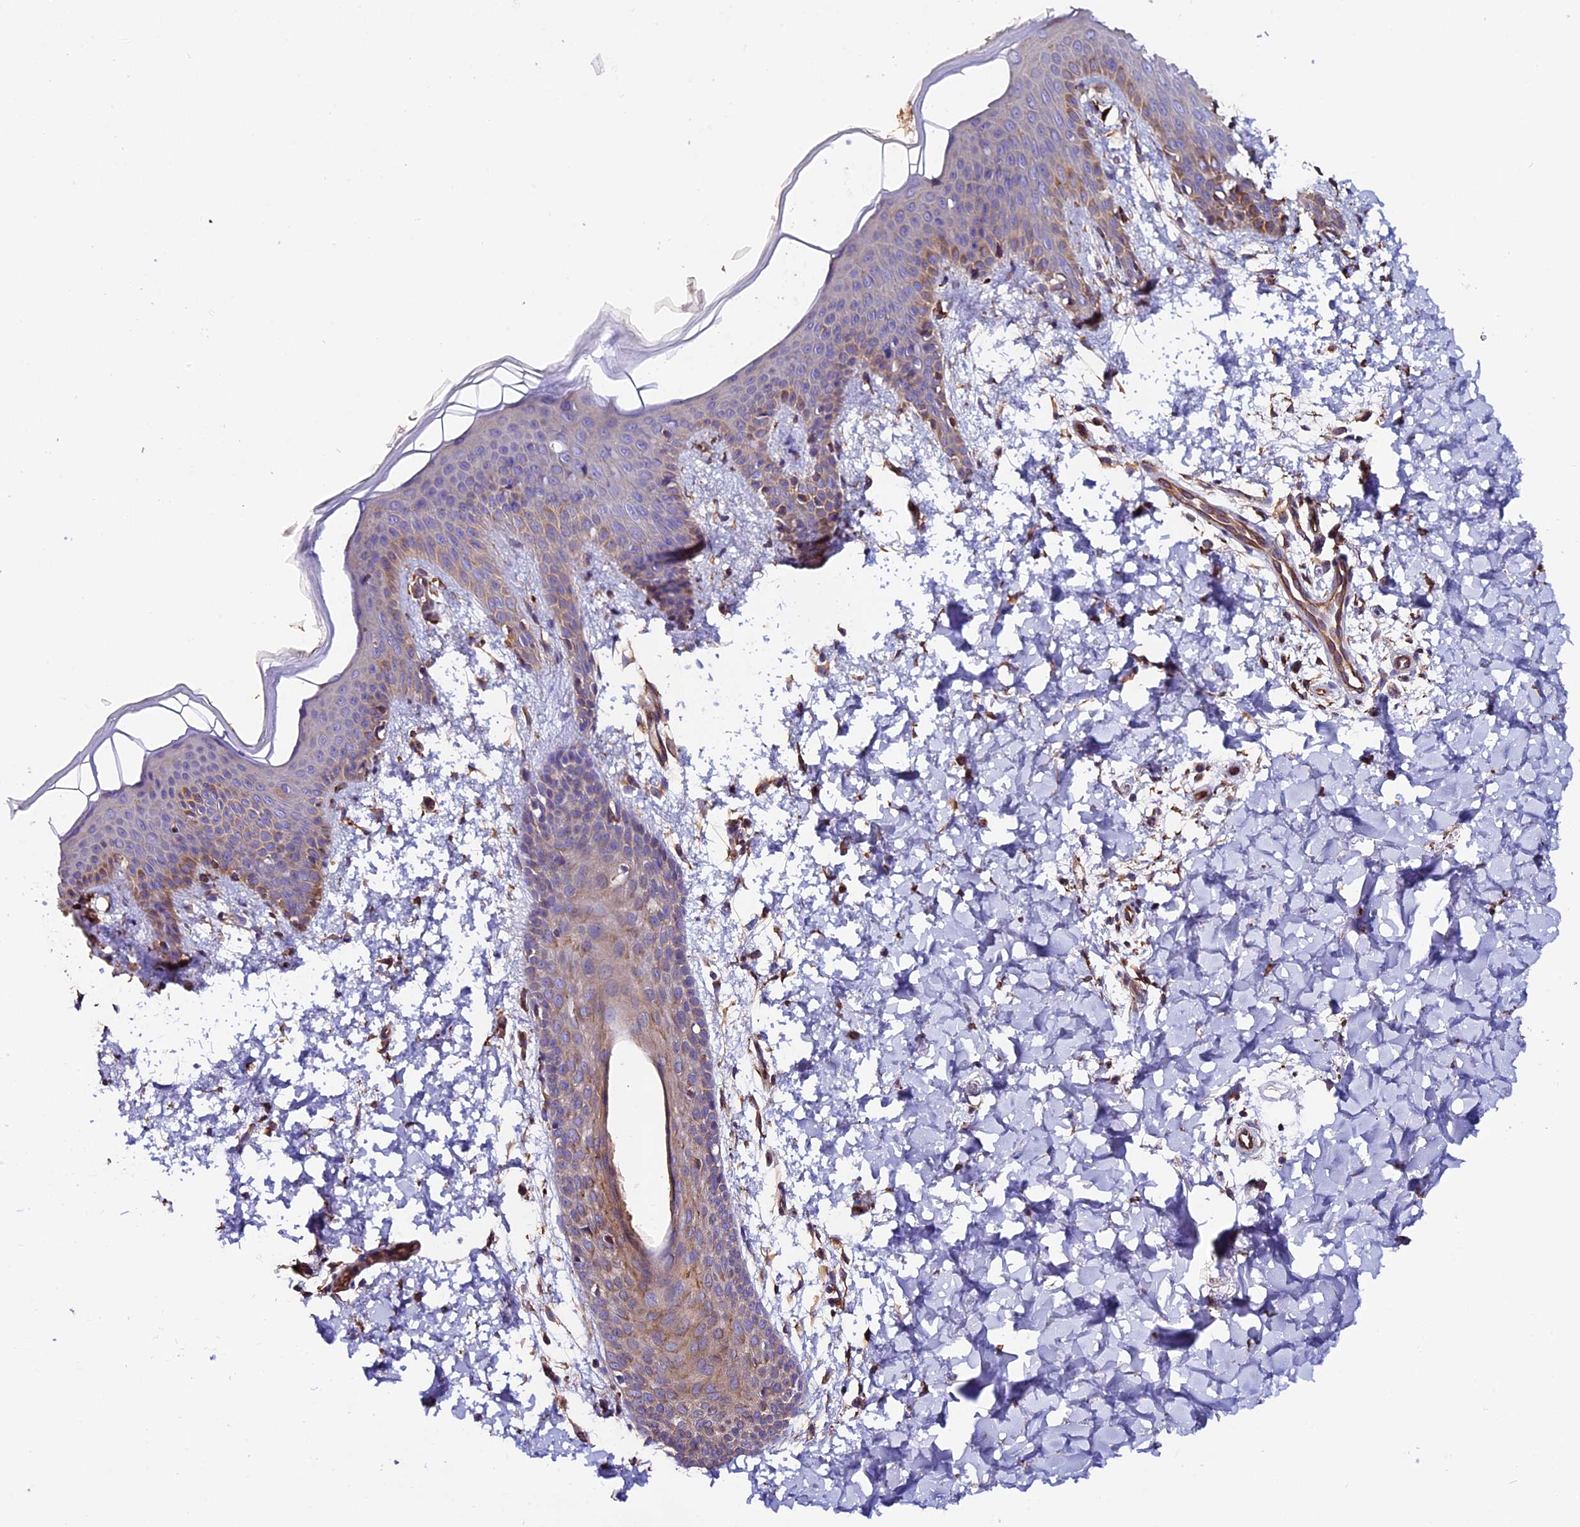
{"staining": {"intensity": "strong", "quantity": ">75%", "location": "cytoplasmic/membranous"}, "tissue": "skin", "cell_type": "Fibroblasts", "image_type": "normal", "snomed": [{"axis": "morphology", "description": "Normal tissue, NOS"}, {"axis": "topography", "description": "Skin"}], "caption": "Immunohistochemical staining of unremarkable skin reveals >75% levels of strong cytoplasmic/membranous protein staining in approximately >75% of fibroblasts.", "gene": "CLN5", "patient": {"sex": "male", "age": 36}}